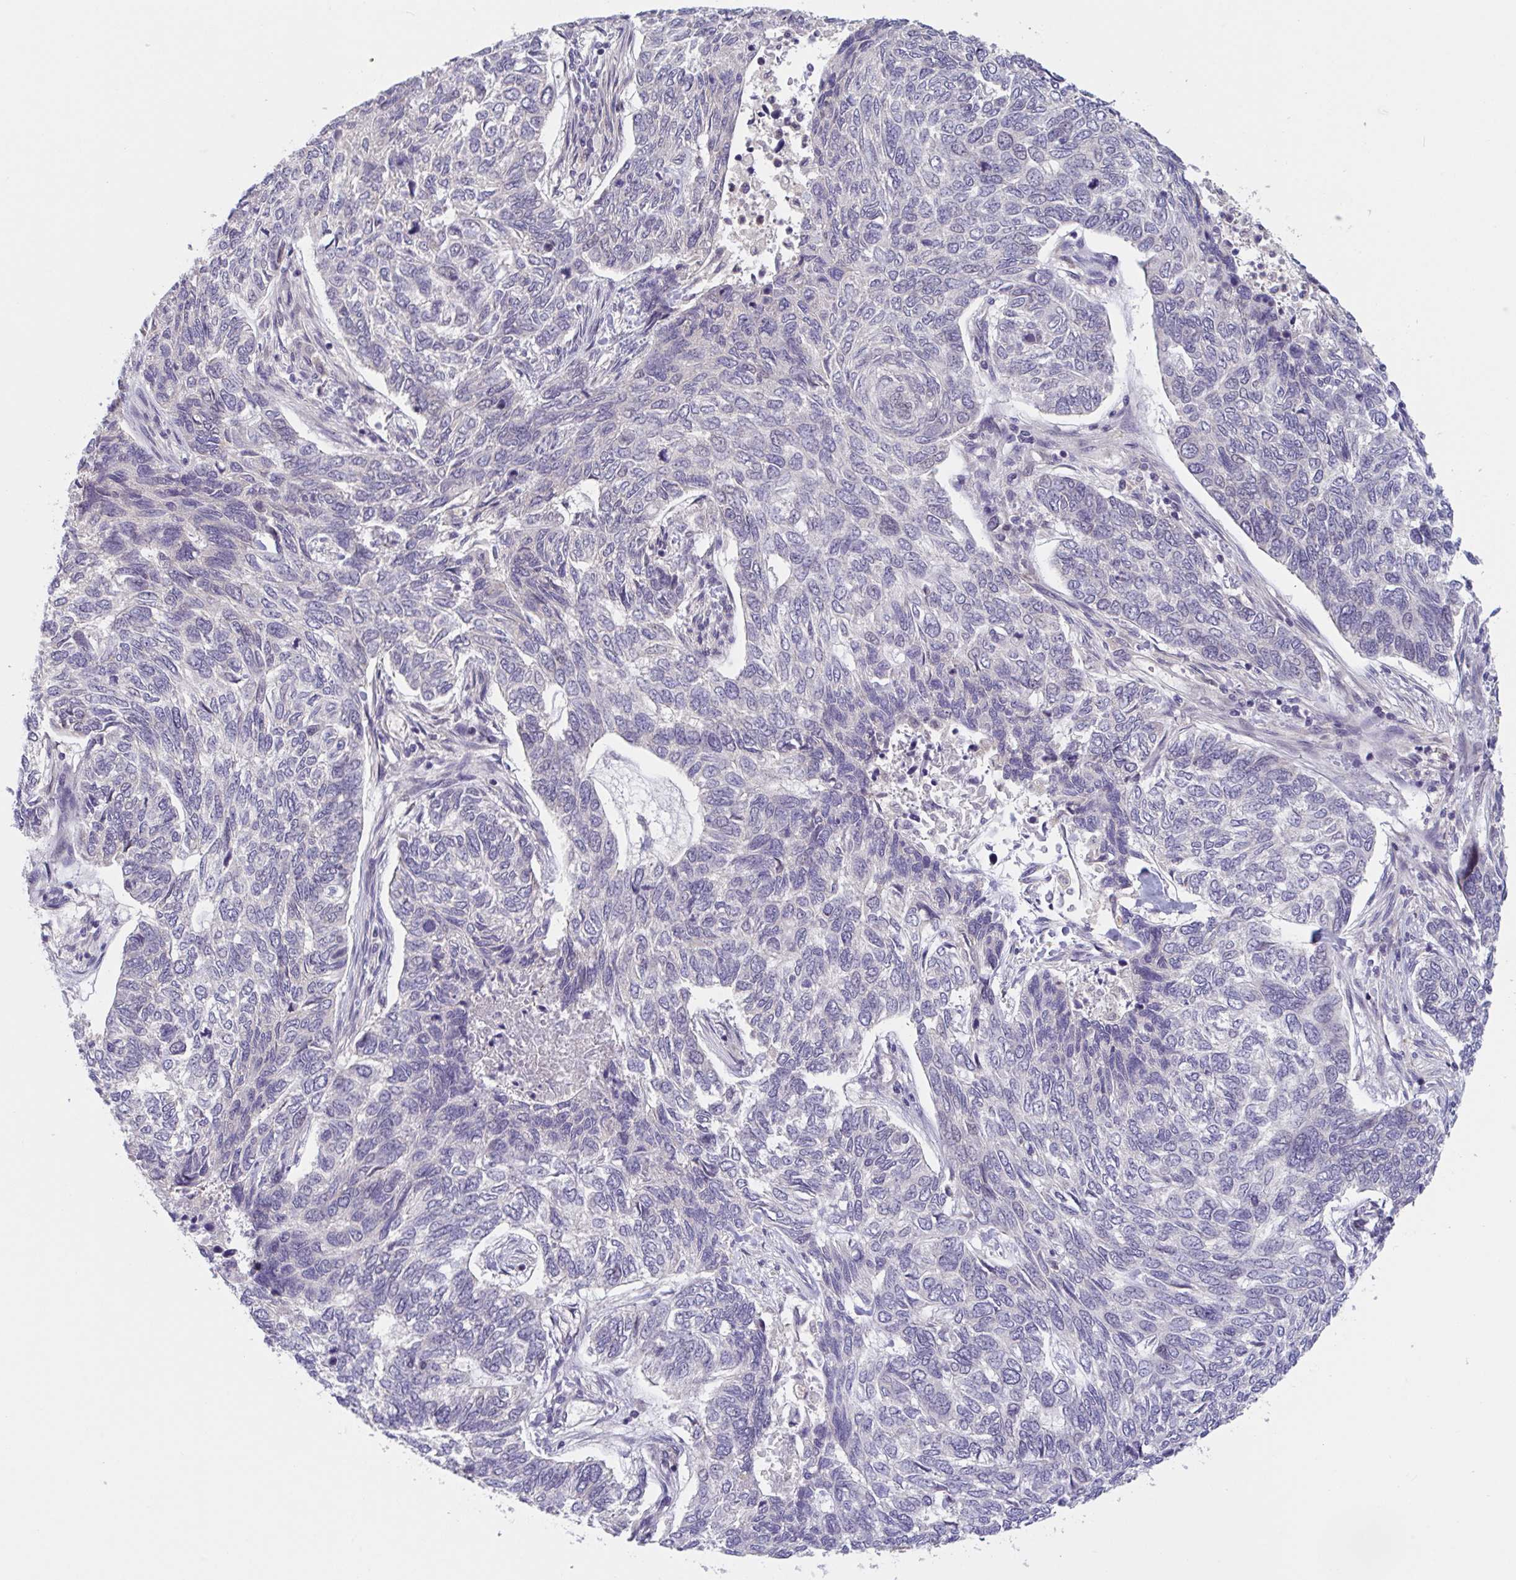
{"staining": {"intensity": "negative", "quantity": "none", "location": "none"}, "tissue": "skin cancer", "cell_type": "Tumor cells", "image_type": "cancer", "snomed": [{"axis": "morphology", "description": "Basal cell carcinoma"}, {"axis": "topography", "description": "Skin"}], "caption": "IHC photomicrograph of skin cancer stained for a protein (brown), which displays no staining in tumor cells. The staining is performed using DAB (3,3'-diaminobenzidine) brown chromogen with nuclei counter-stained in using hematoxylin.", "gene": "RIOK1", "patient": {"sex": "female", "age": 65}}